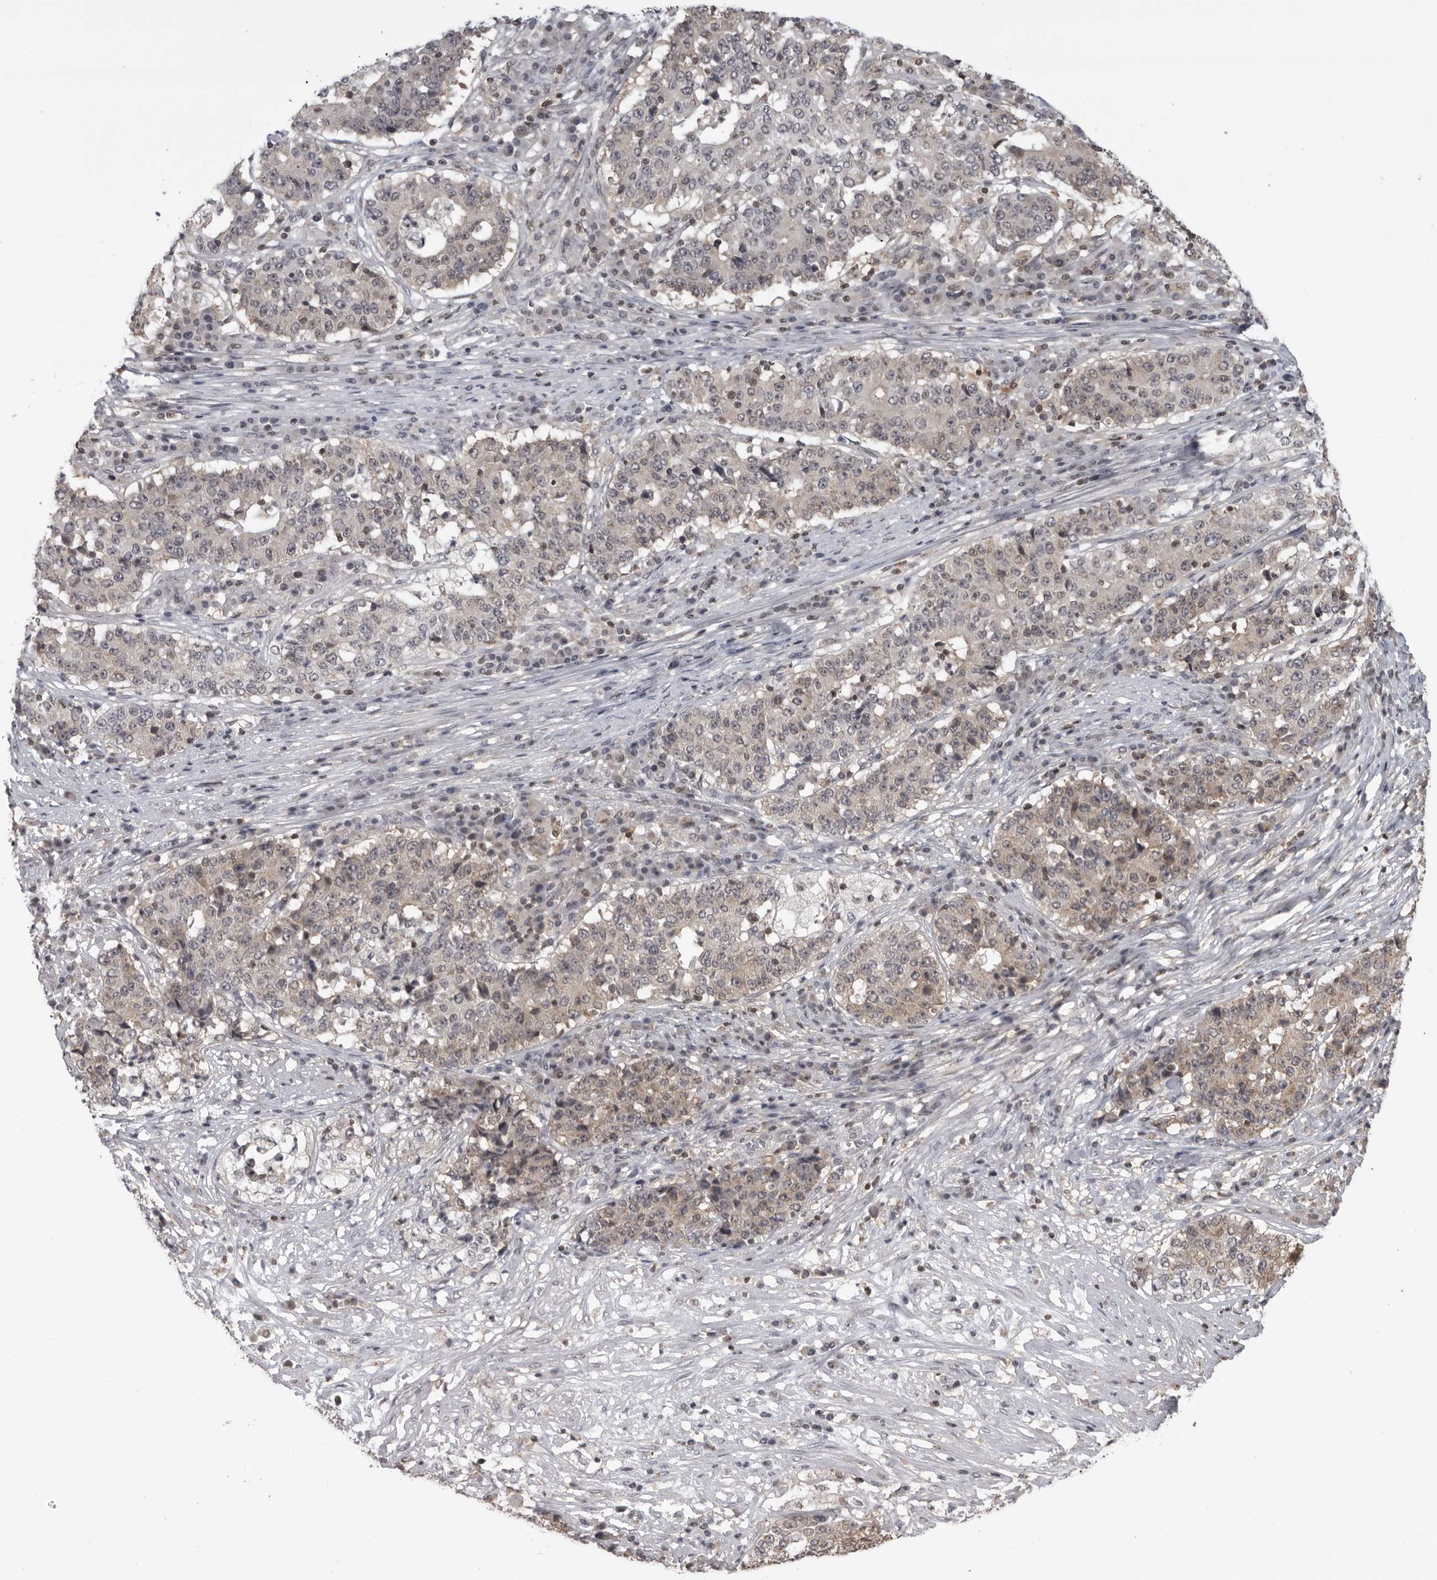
{"staining": {"intensity": "weak", "quantity": ">75%", "location": "cytoplasmic/membranous"}, "tissue": "stomach cancer", "cell_type": "Tumor cells", "image_type": "cancer", "snomed": [{"axis": "morphology", "description": "Adenocarcinoma, NOS"}, {"axis": "topography", "description": "Stomach"}], "caption": "Protein expression analysis of adenocarcinoma (stomach) shows weak cytoplasmic/membranous positivity in approximately >75% of tumor cells.", "gene": "PDCL3", "patient": {"sex": "male", "age": 59}}